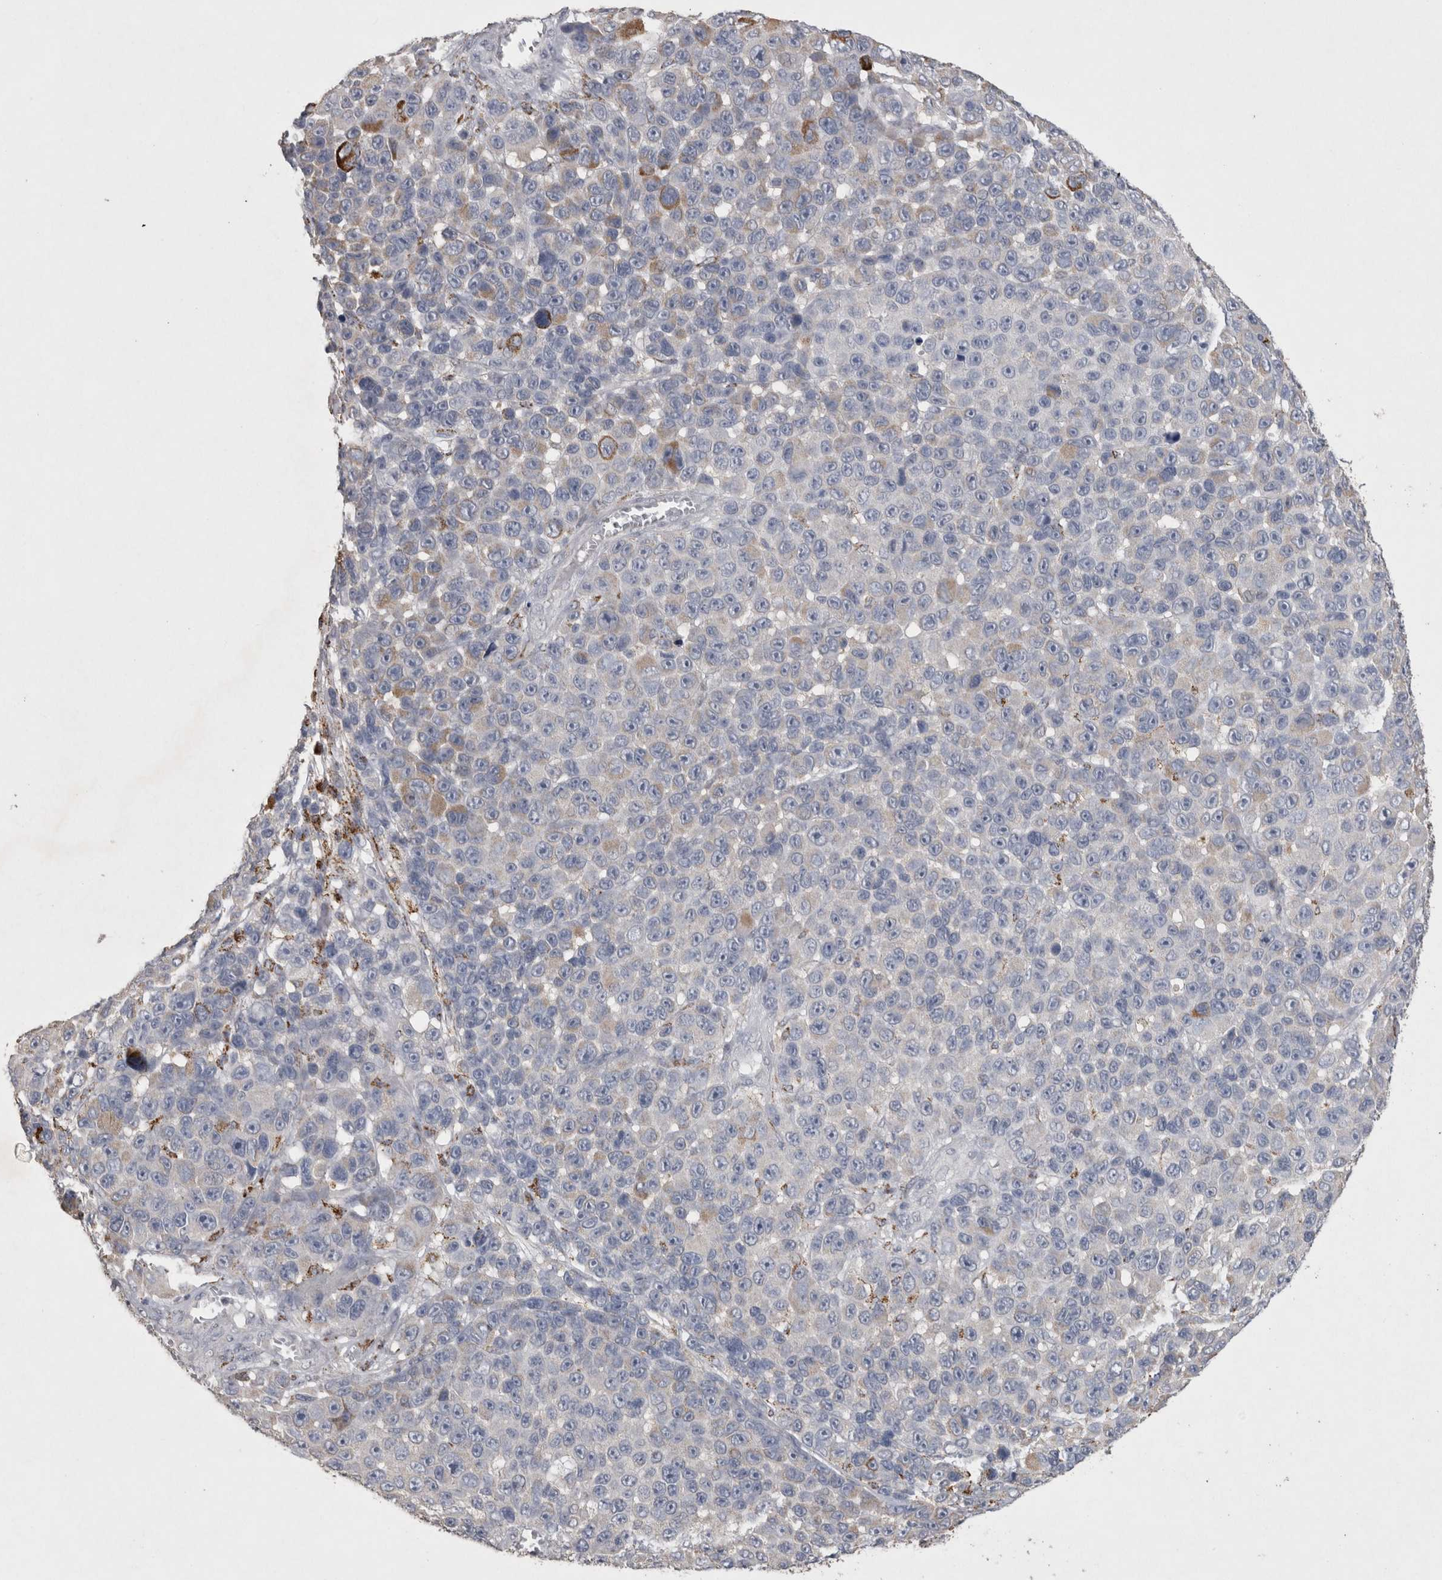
{"staining": {"intensity": "strong", "quantity": "<25%", "location": "cytoplasmic/membranous"}, "tissue": "melanoma", "cell_type": "Tumor cells", "image_type": "cancer", "snomed": [{"axis": "morphology", "description": "Malignant melanoma, NOS"}, {"axis": "topography", "description": "Skin"}], "caption": "High-magnification brightfield microscopy of melanoma stained with DAB (brown) and counterstained with hematoxylin (blue). tumor cells exhibit strong cytoplasmic/membranous expression is appreciated in approximately<25% of cells.", "gene": "DKK3", "patient": {"sex": "male", "age": 53}}